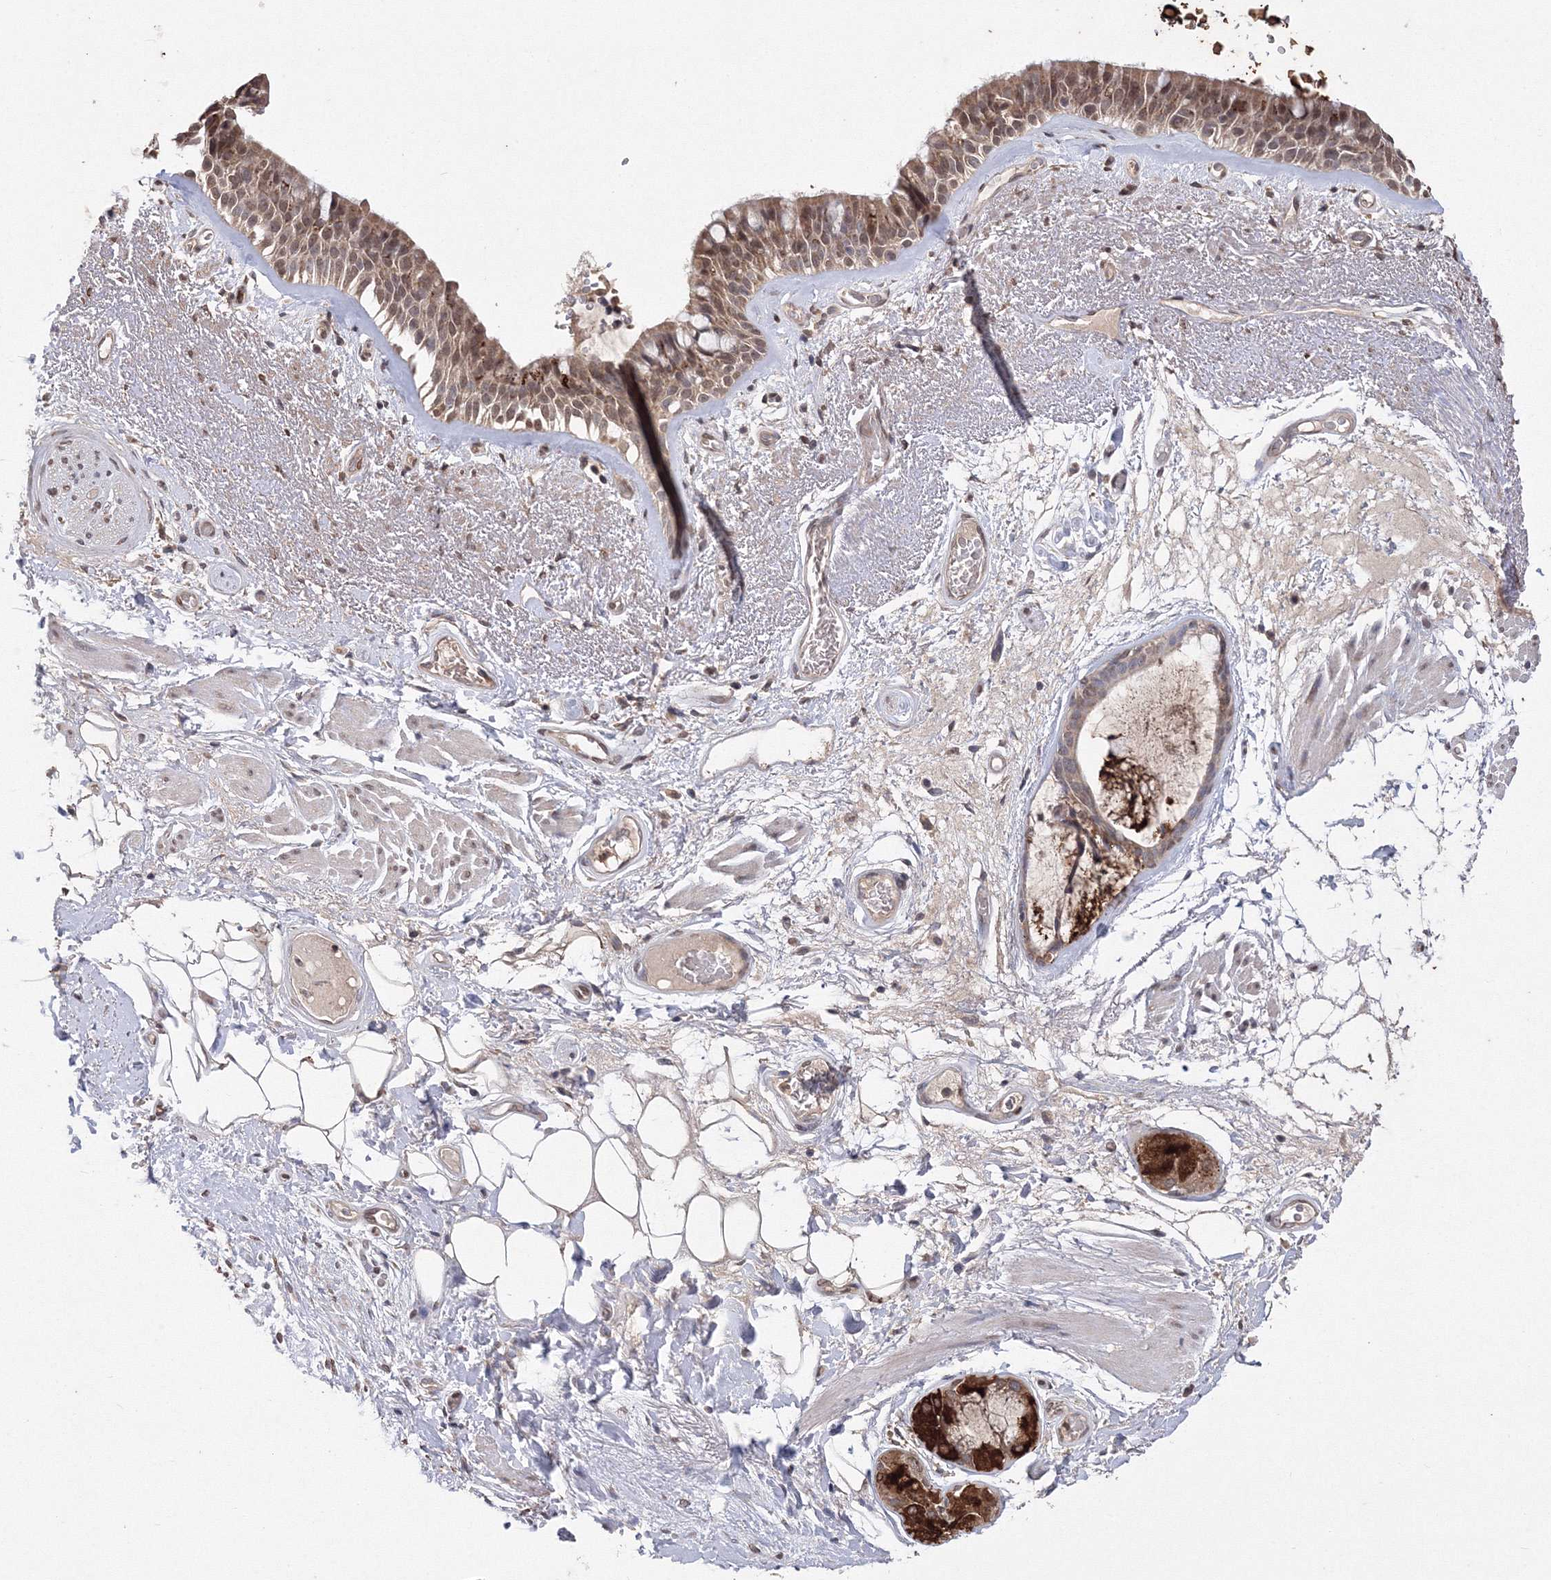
{"staining": {"intensity": "moderate", "quantity": ">75%", "location": "cytoplasmic/membranous,nuclear"}, "tissue": "bronchus", "cell_type": "Respiratory epithelial cells", "image_type": "normal", "snomed": [{"axis": "morphology", "description": "Normal tissue, NOS"}, {"axis": "morphology", "description": "Squamous cell carcinoma, NOS"}, {"axis": "topography", "description": "Lymph node"}, {"axis": "topography", "description": "Bronchus"}, {"axis": "topography", "description": "Lung"}], "caption": "IHC image of benign human bronchus stained for a protein (brown), which reveals medium levels of moderate cytoplasmic/membranous,nuclear positivity in about >75% of respiratory epithelial cells.", "gene": "GPN1", "patient": {"sex": "male", "age": 66}}